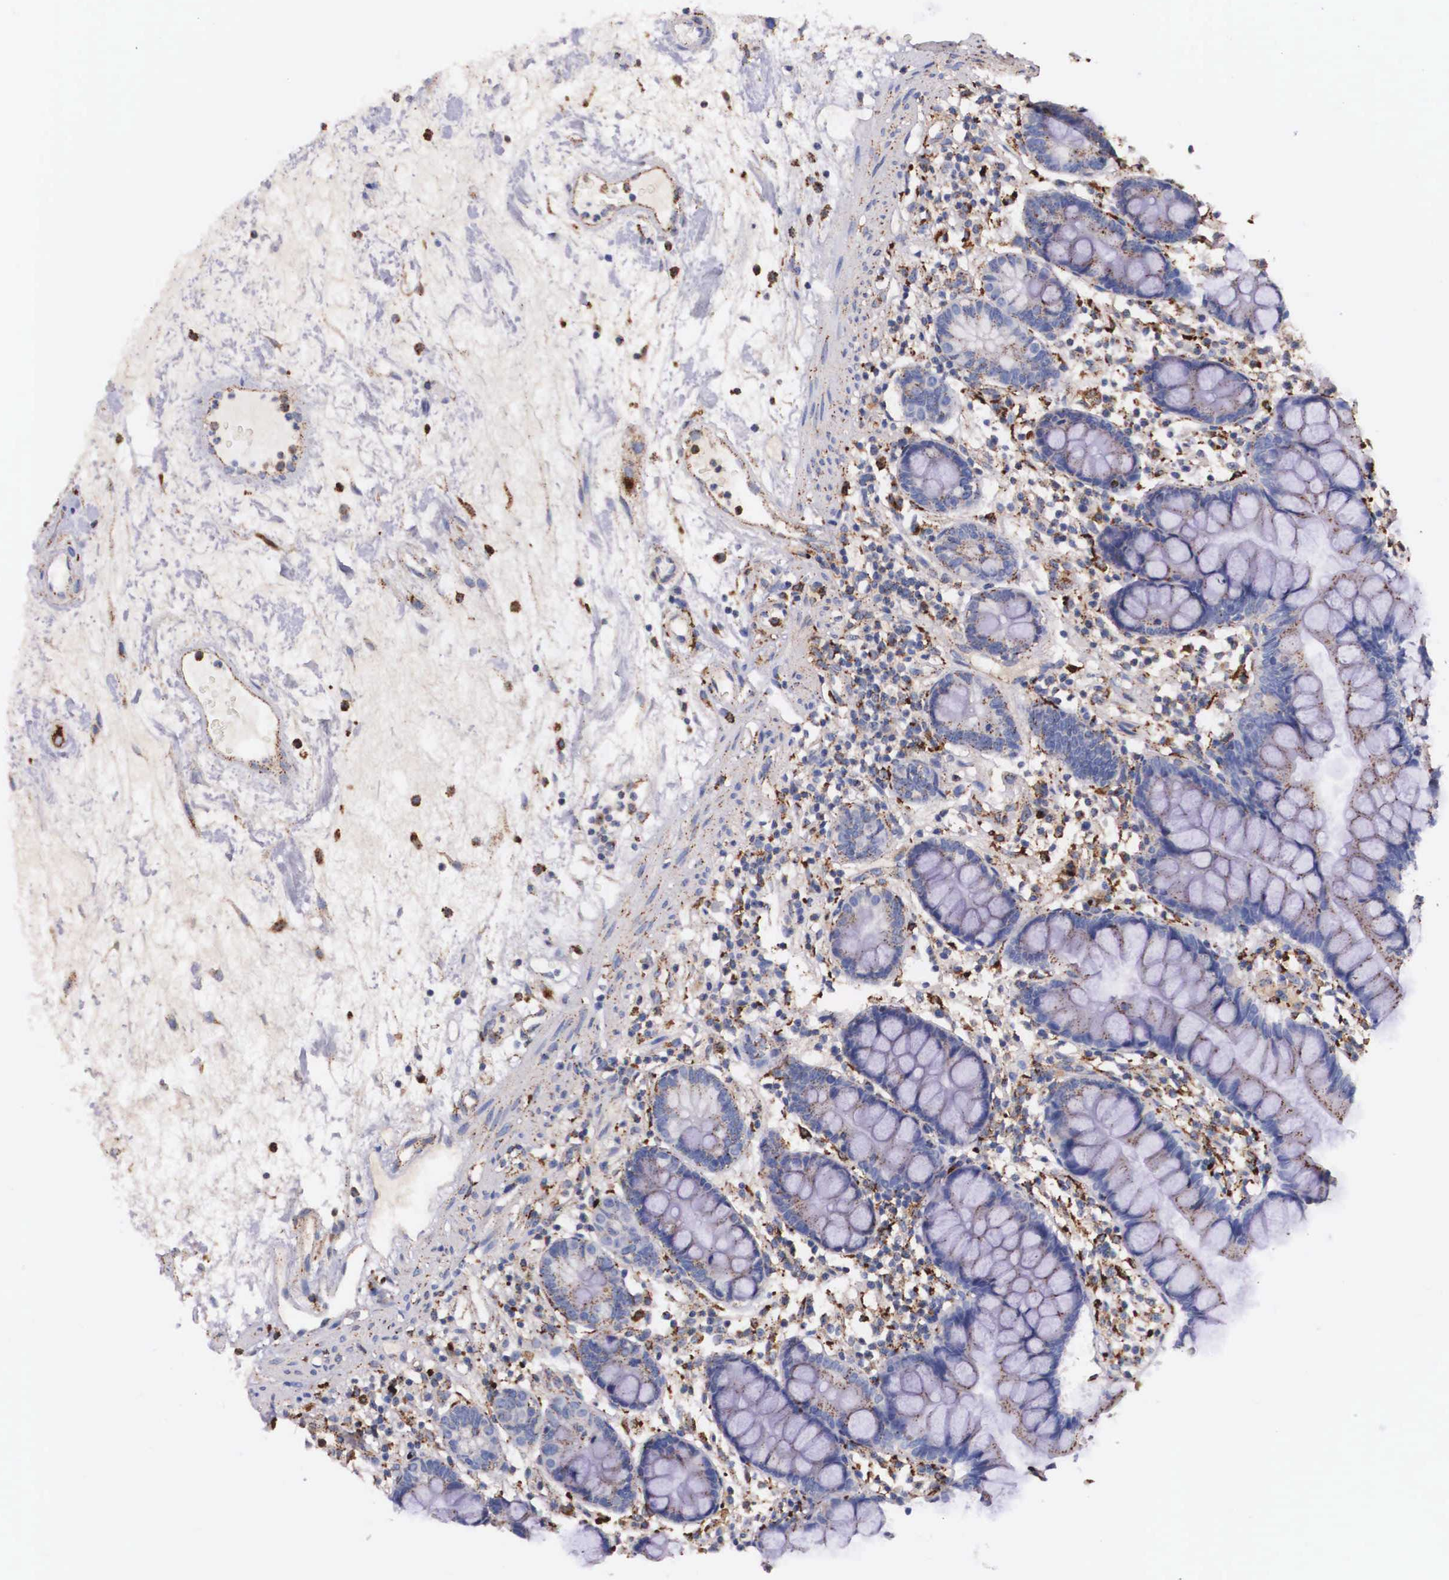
{"staining": {"intensity": "weak", "quantity": "25%-75%", "location": "cytoplasmic/membranous"}, "tissue": "small intestine", "cell_type": "Glandular cells", "image_type": "normal", "snomed": [{"axis": "morphology", "description": "Normal tissue, NOS"}, {"axis": "topography", "description": "Small intestine"}], "caption": "This histopathology image demonstrates IHC staining of normal small intestine, with low weak cytoplasmic/membranous staining in about 25%-75% of glandular cells.", "gene": "NAGA", "patient": {"sex": "female", "age": 51}}